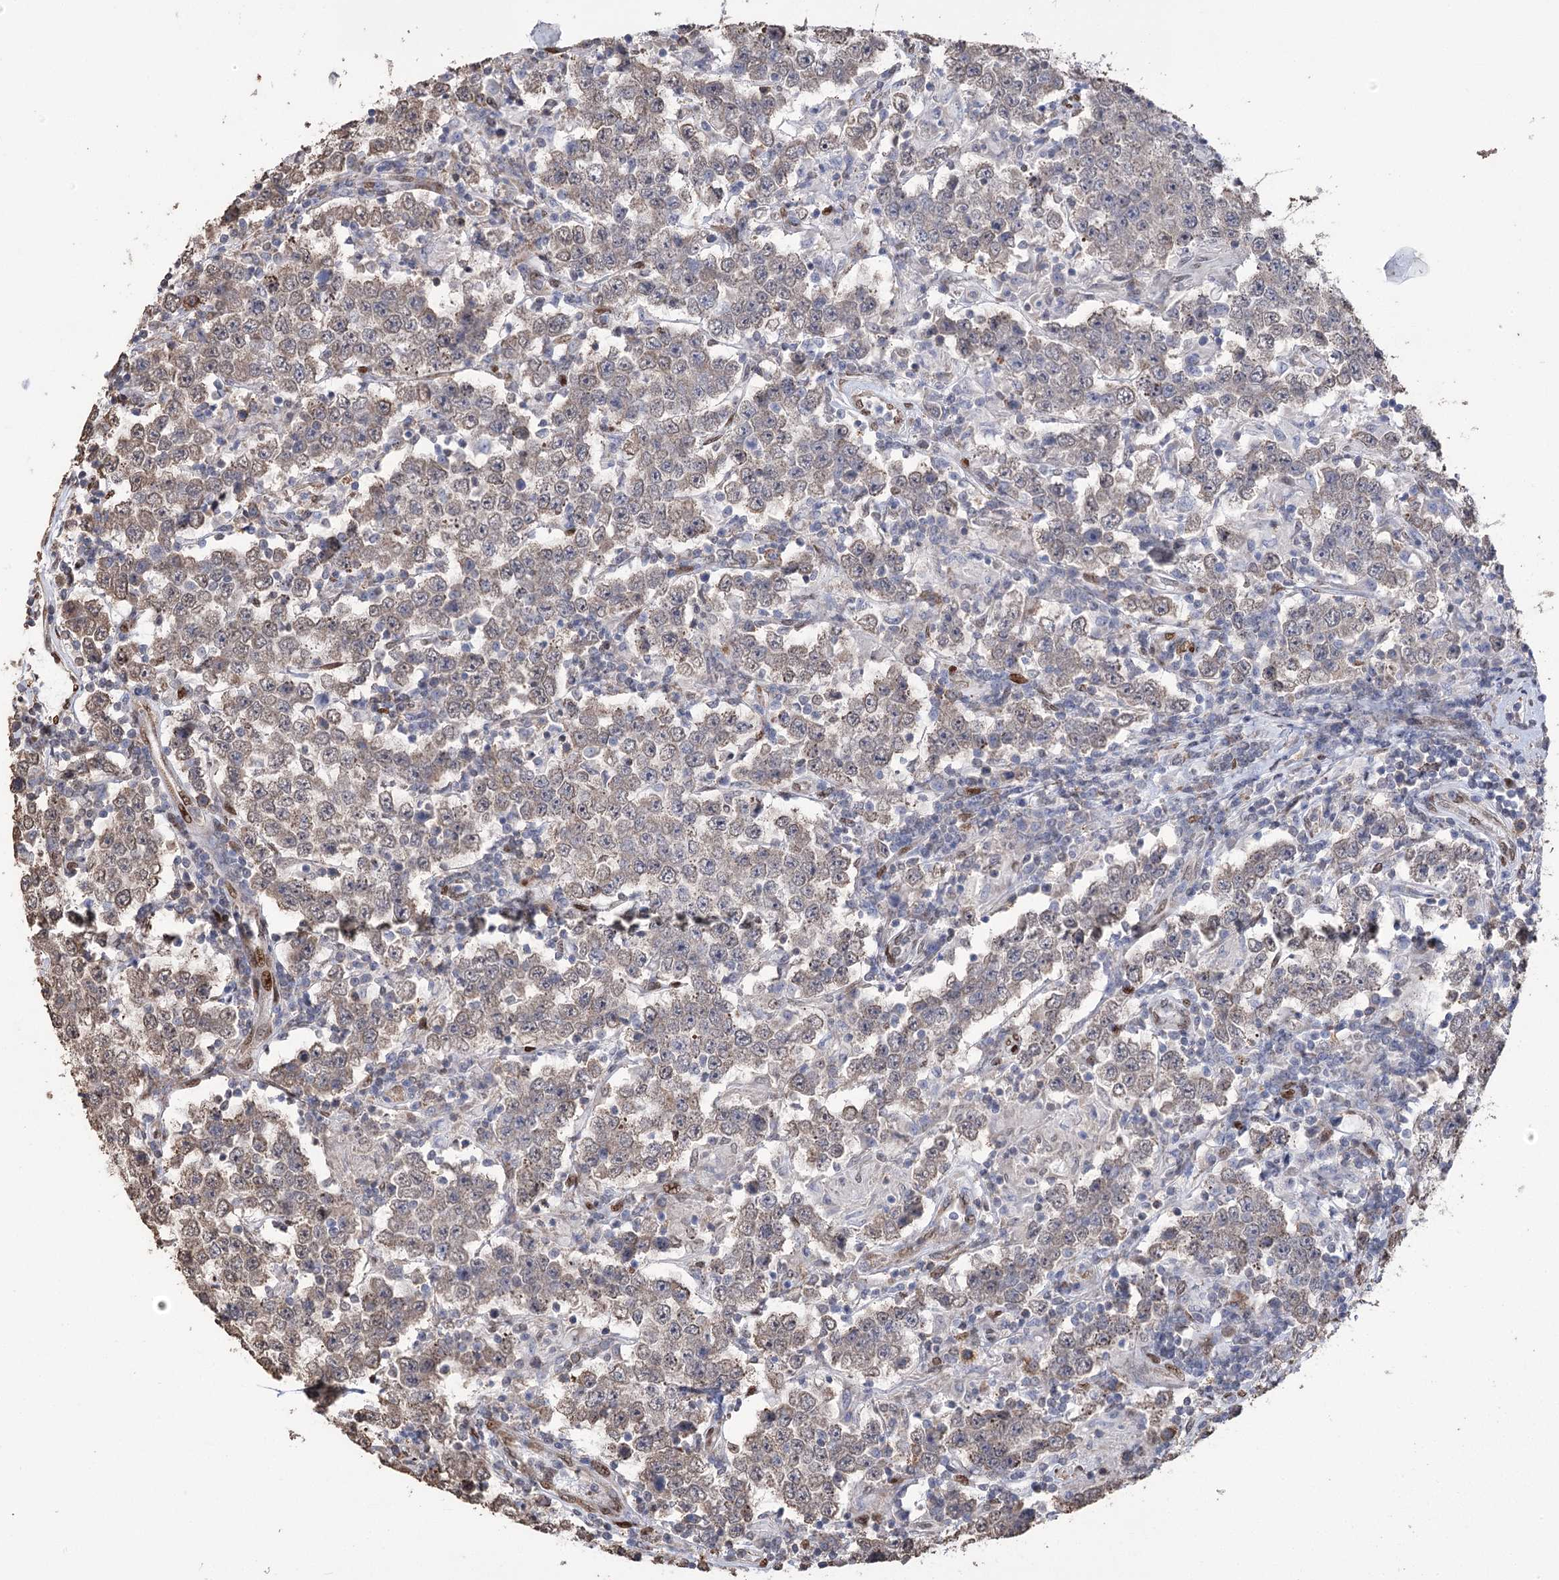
{"staining": {"intensity": "weak", "quantity": ">75%", "location": "cytoplasmic/membranous,nuclear"}, "tissue": "testis cancer", "cell_type": "Tumor cells", "image_type": "cancer", "snomed": [{"axis": "morphology", "description": "Normal tissue, NOS"}, {"axis": "morphology", "description": "Urothelial carcinoma, High grade"}, {"axis": "morphology", "description": "Seminoma, NOS"}, {"axis": "morphology", "description": "Carcinoma, Embryonal, NOS"}, {"axis": "topography", "description": "Urinary bladder"}, {"axis": "topography", "description": "Testis"}], "caption": "Immunohistochemistry (IHC) micrograph of human testis cancer (seminoma) stained for a protein (brown), which shows low levels of weak cytoplasmic/membranous and nuclear expression in about >75% of tumor cells.", "gene": "NFU1", "patient": {"sex": "male", "age": 41}}